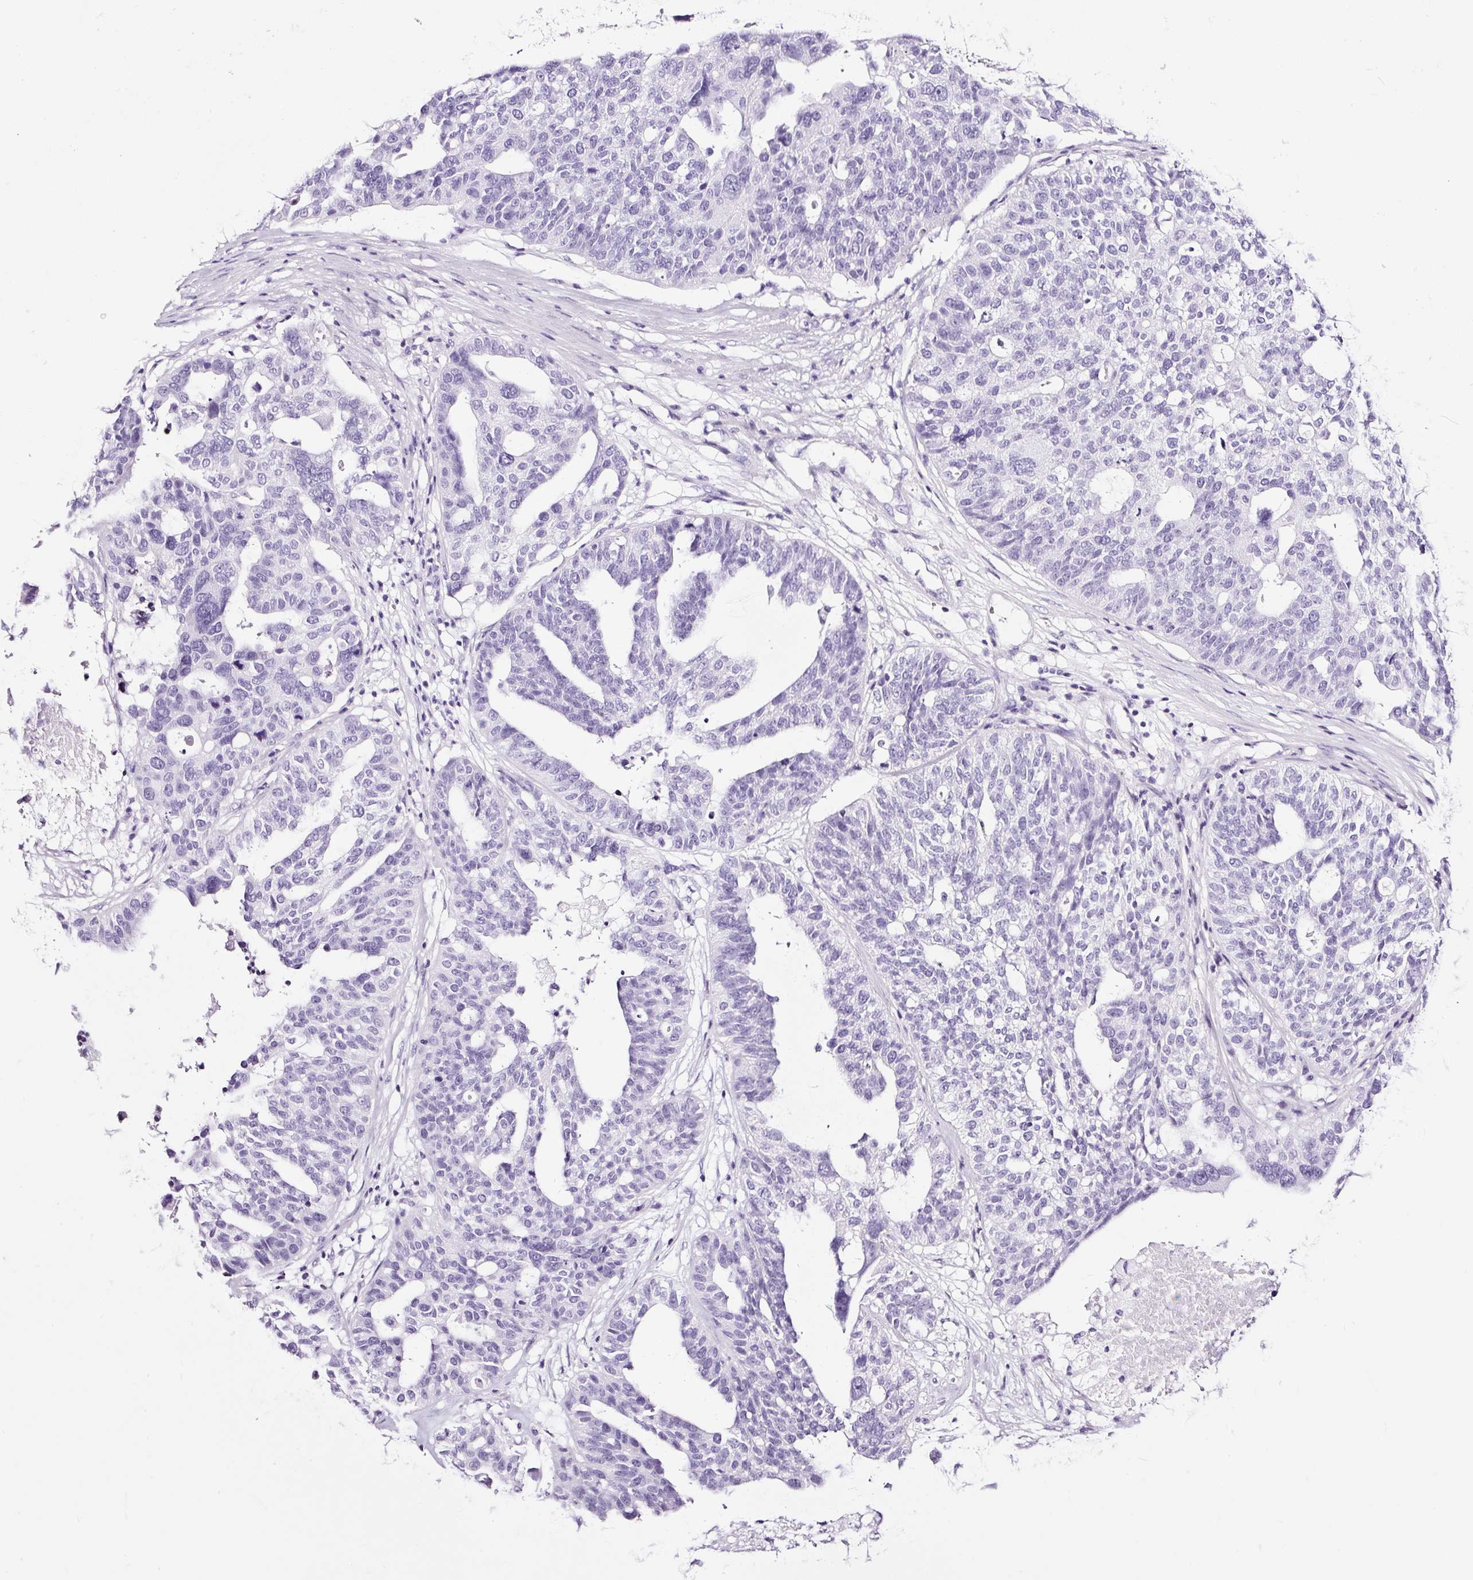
{"staining": {"intensity": "negative", "quantity": "none", "location": "none"}, "tissue": "ovarian cancer", "cell_type": "Tumor cells", "image_type": "cancer", "snomed": [{"axis": "morphology", "description": "Cystadenocarcinoma, serous, NOS"}, {"axis": "topography", "description": "Ovary"}], "caption": "High magnification brightfield microscopy of ovarian cancer stained with DAB (brown) and counterstained with hematoxylin (blue): tumor cells show no significant staining.", "gene": "NPHS2", "patient": {"sex": "female", "age": 59}}